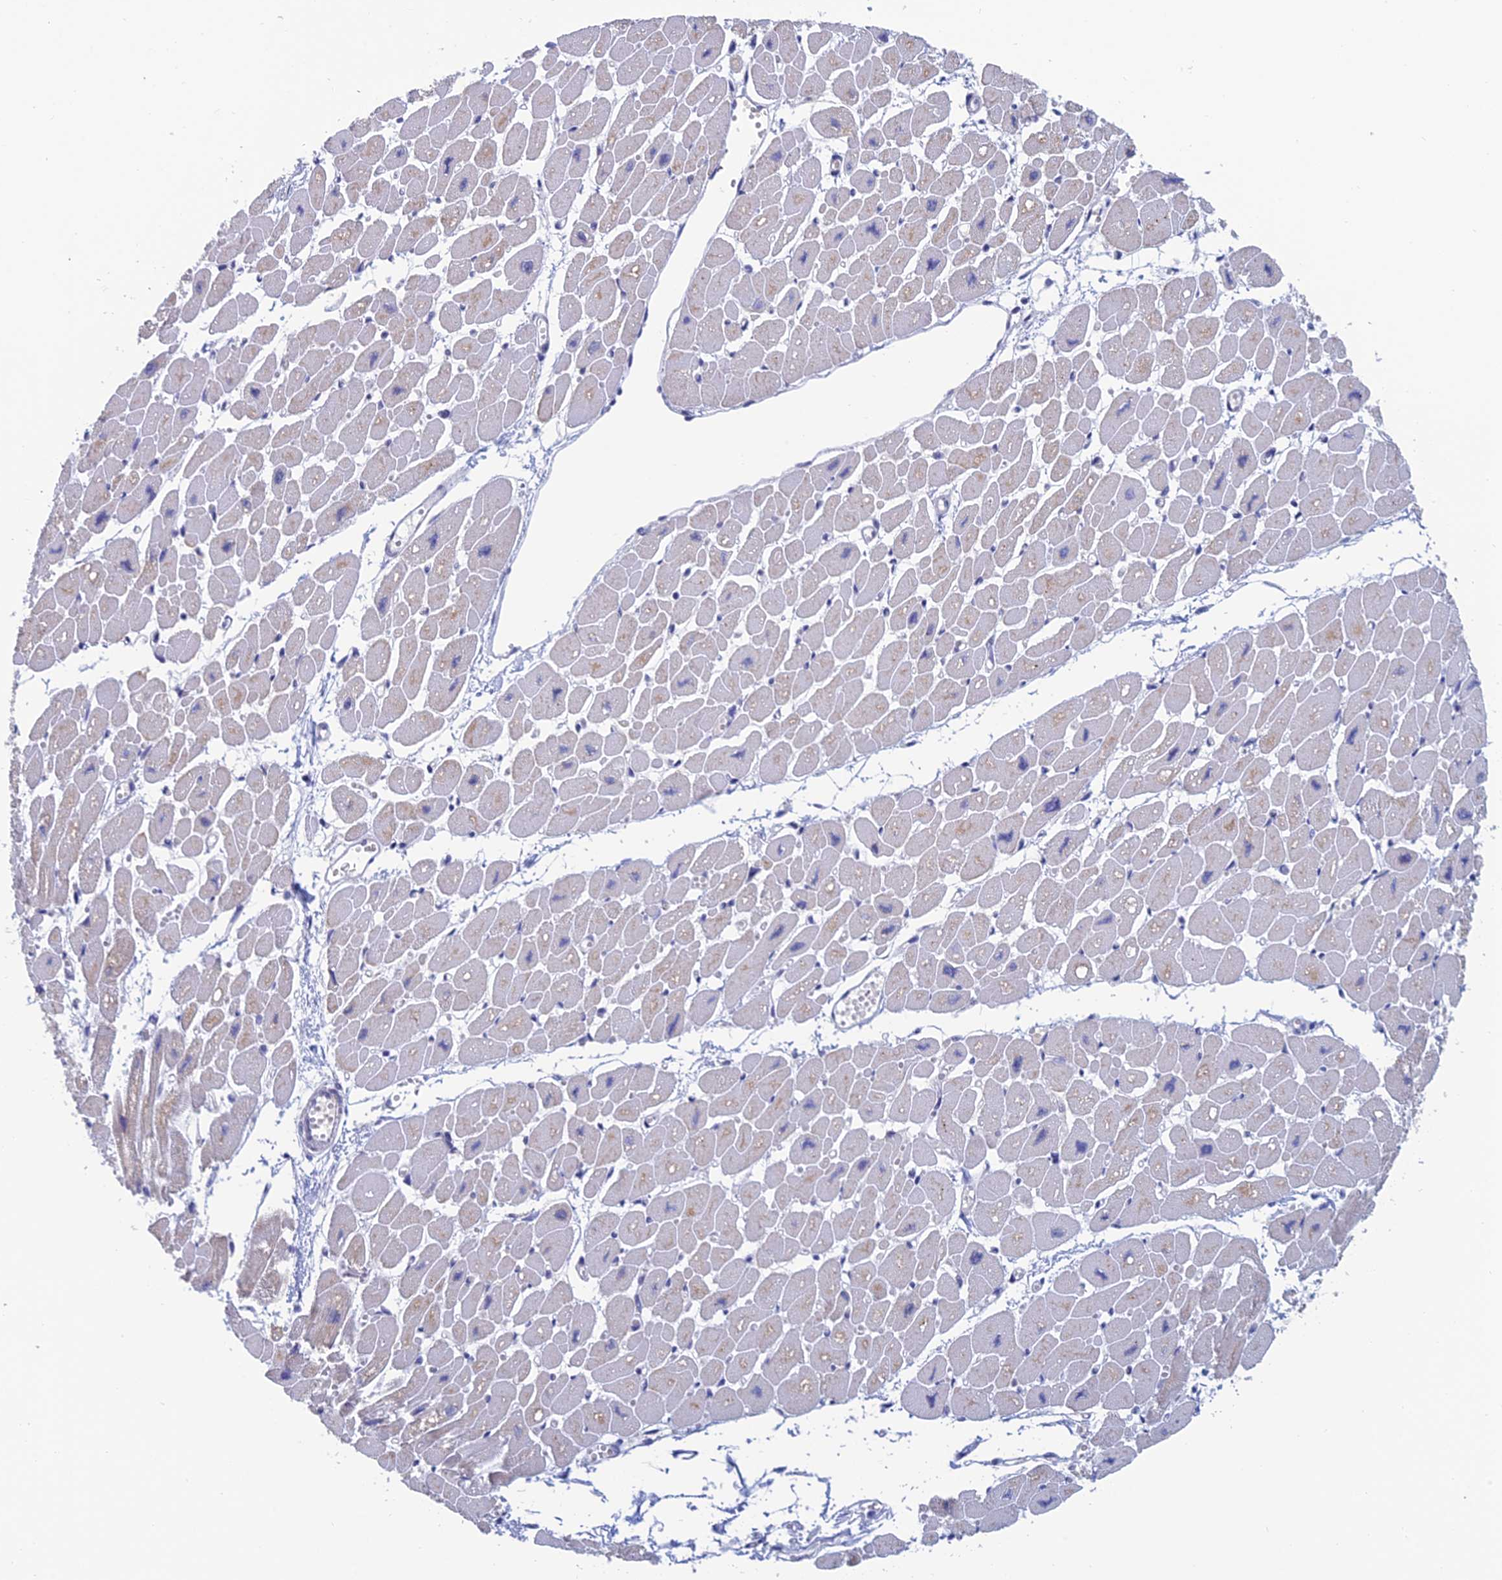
{"staining": {"intensity": "negative", "quantity": "none", "location": "none"}, "tissue": "heart muscle", "cell_type": "Cardiomyocytes", "image_type": "normal", "snomed": [{"axis": "morphology", "description": "Normal tissue, NOS"}, {"axis": "topography", "description": "Heart"}], "caption": "DAB (3,3'-diaminobenzidine) immunohistochemical staining of benign heart muscle shows no significant staining in cardiomyocytes.", "gene": "NABP2", "patient": {"sex": "female", "age": 54}}